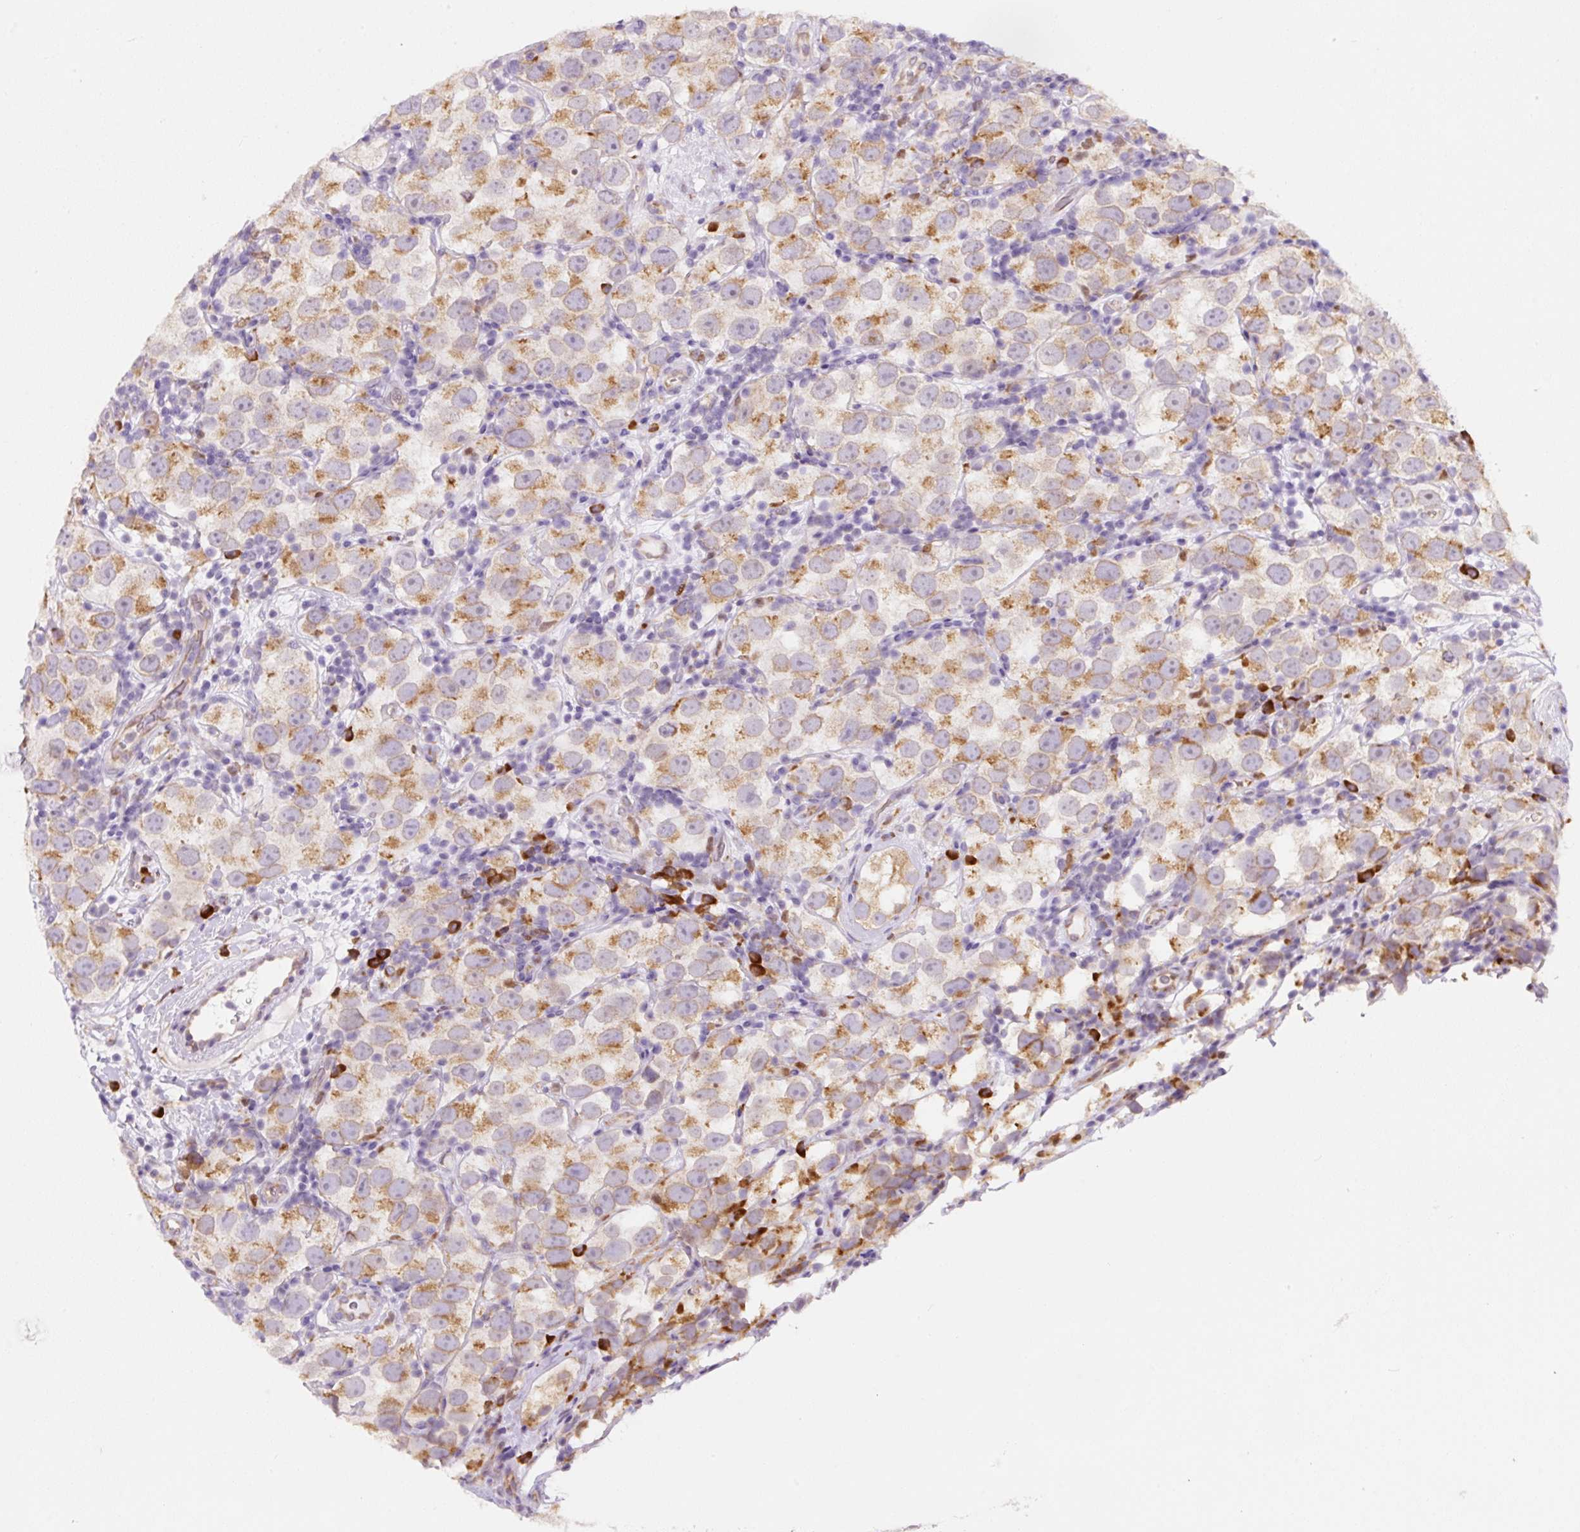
{"staining": {"intensity": "moderate", "quantity": ">75%", "location": "cytoplasmic/membranous"}, "tissue": "testis cancer", "cell_type": "Tumor cells", "image_type": "cancer", "snomed": [{"axis": "morphology", "description": "Seminoma, NOS"}, {"axis": "topography", "description": "Testis"}], "caption": "Immunohistochemistry (IHC) of human testis seminoma displays medium levels of moderate cytoplasmic/membranous staining in about >75% of tumor cells.", "gene": "DDOST", "patient": {"sex": "male", "age": 26}}